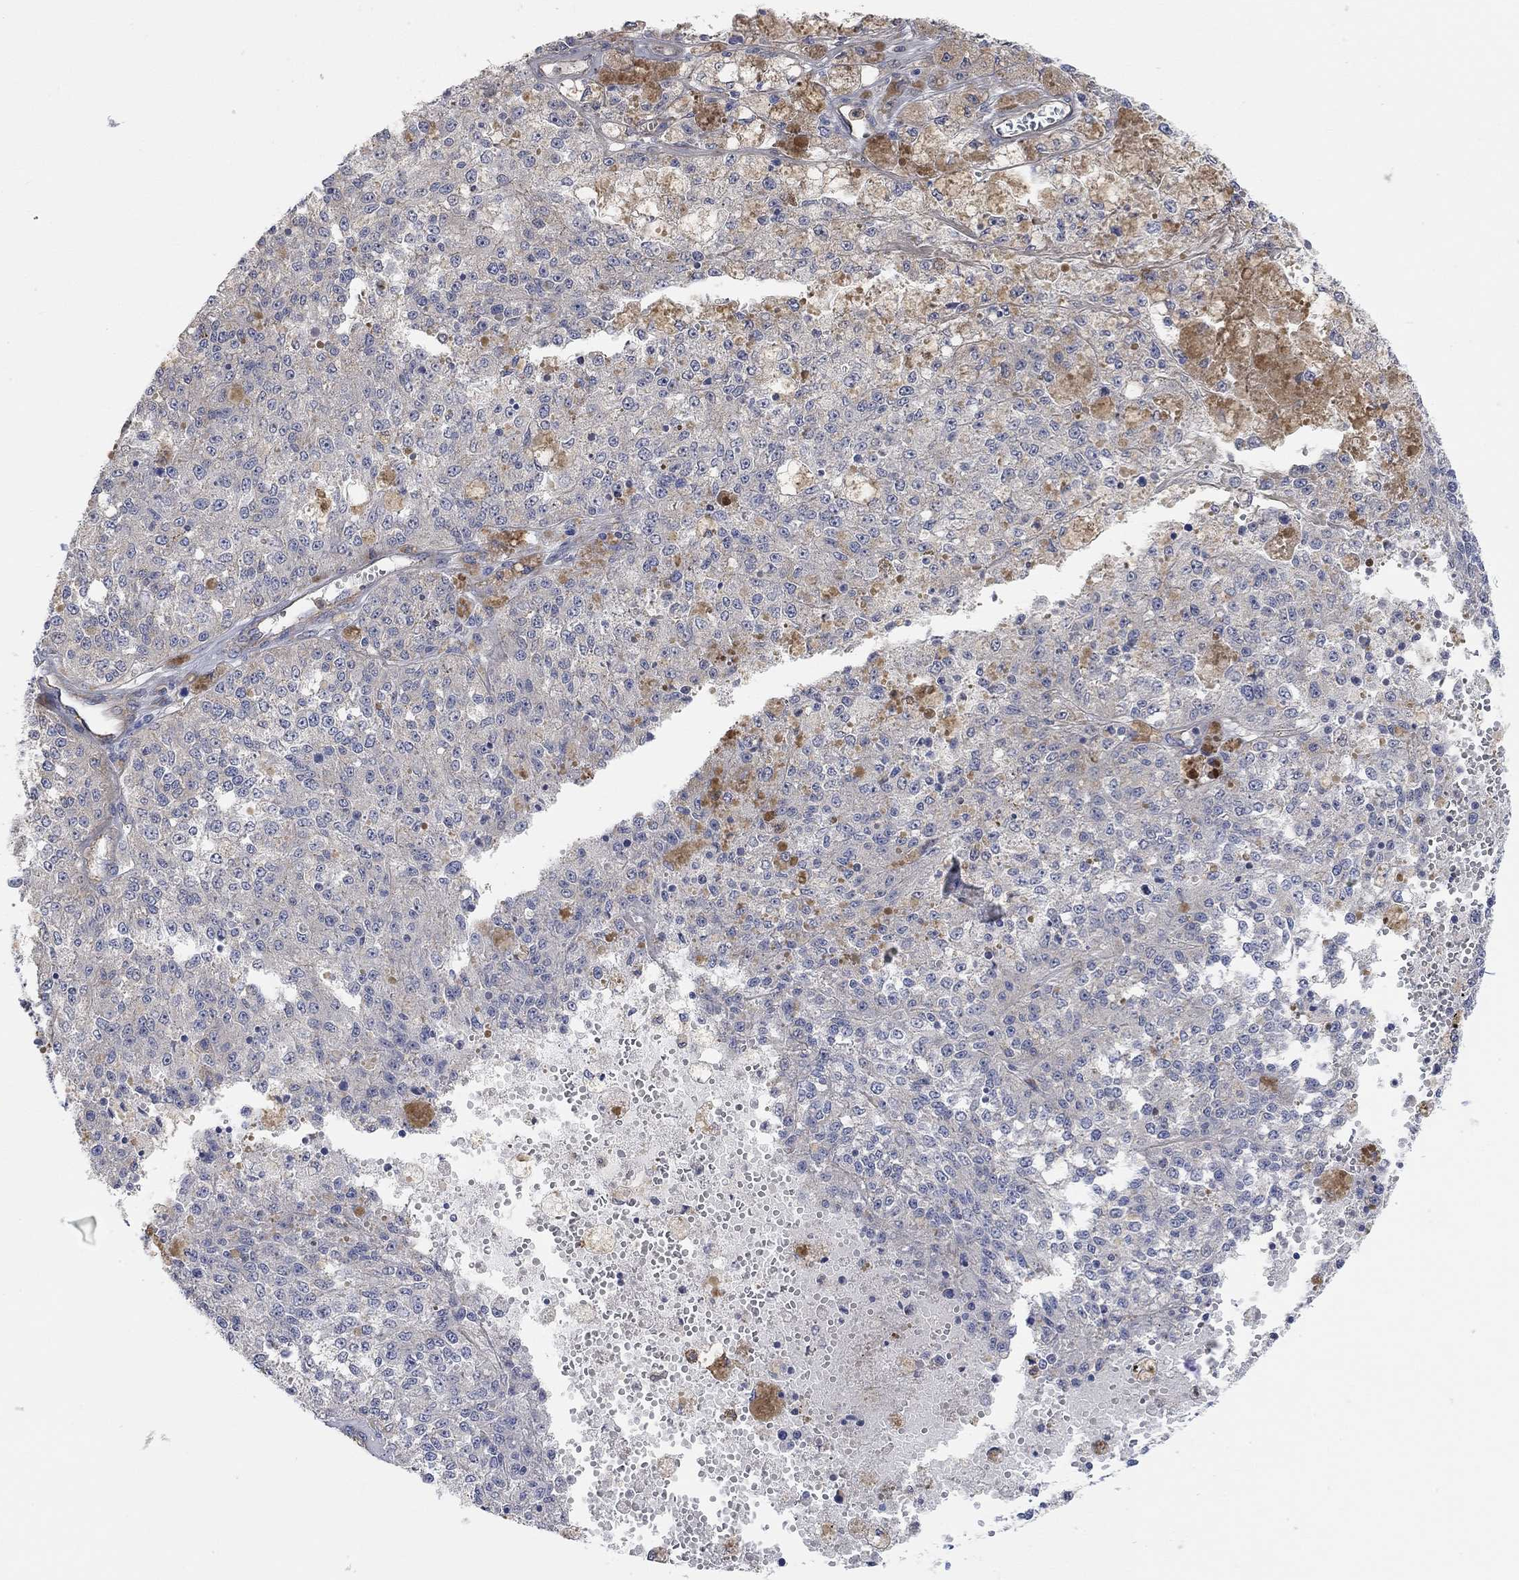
{"staining": {"intensity": "weak", "quantity": "<25%", "location": "cytoplasmic/membranous"}, "tissue": "melanoma", "cell_type": "Tumor cells", "image_type": "cancer", "snomed": [{"axis": "morphology", "description": "Malignant melanoma, Metastatic site"}, {"axis": "topography", "description": "Lymph node"}], "caption": "An image of human melanoma is negative for staining in tumor cells. Nuclei are stained in blue.", "gene": "SYT16", "patient": {"sex": "female", "age": 64}}